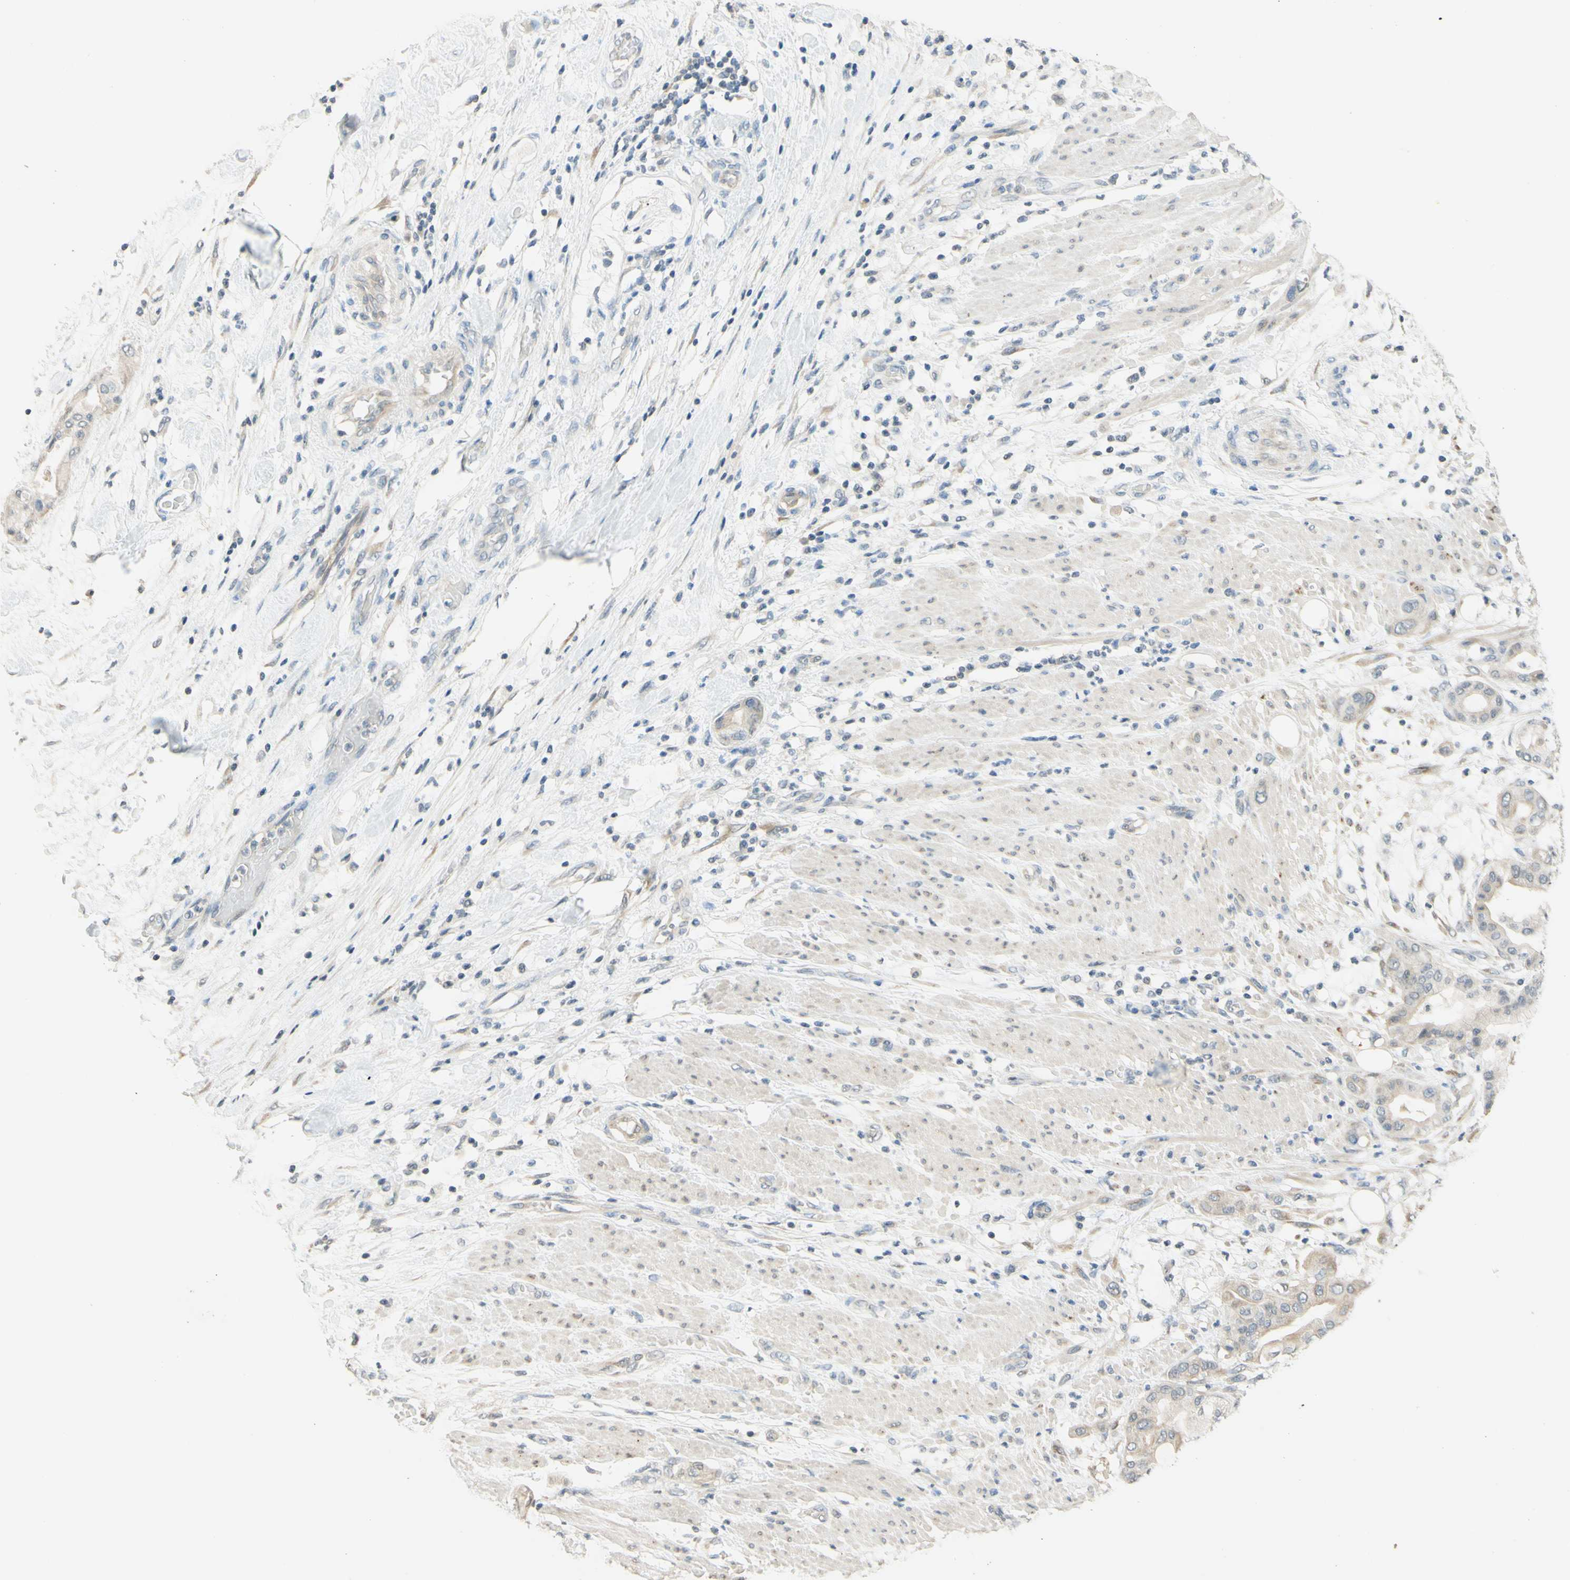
{"staining": {"intensity": "weak", "quantity": "25%-75%", "location": "cytoplasmic/membranous"}, "tissue": "pancreatic cancer", "cell_type": "Tumor cells", "image_type": "cancer", "snomed": [{"axis": "morphology", "description": "Adenocarcinoma, NOS"}, {"axis": "morphology", "description": "Adenocarcinoma, metastatic, NOS"}, {"axis": "topography", "description": "Lymph node"}, {"axis": "topography", "description": "Pancreas"}, {"axis": "topography", "description": "Duodenum"}], "caption": "Protein staining shows weak cytoplasmic/membranous staining in approximately 25%-75% of tumor cells in pancreatic metastatic adenocarcinoma.", "gene": "MAG", "patient": {"sex": "female", "age": 64}}